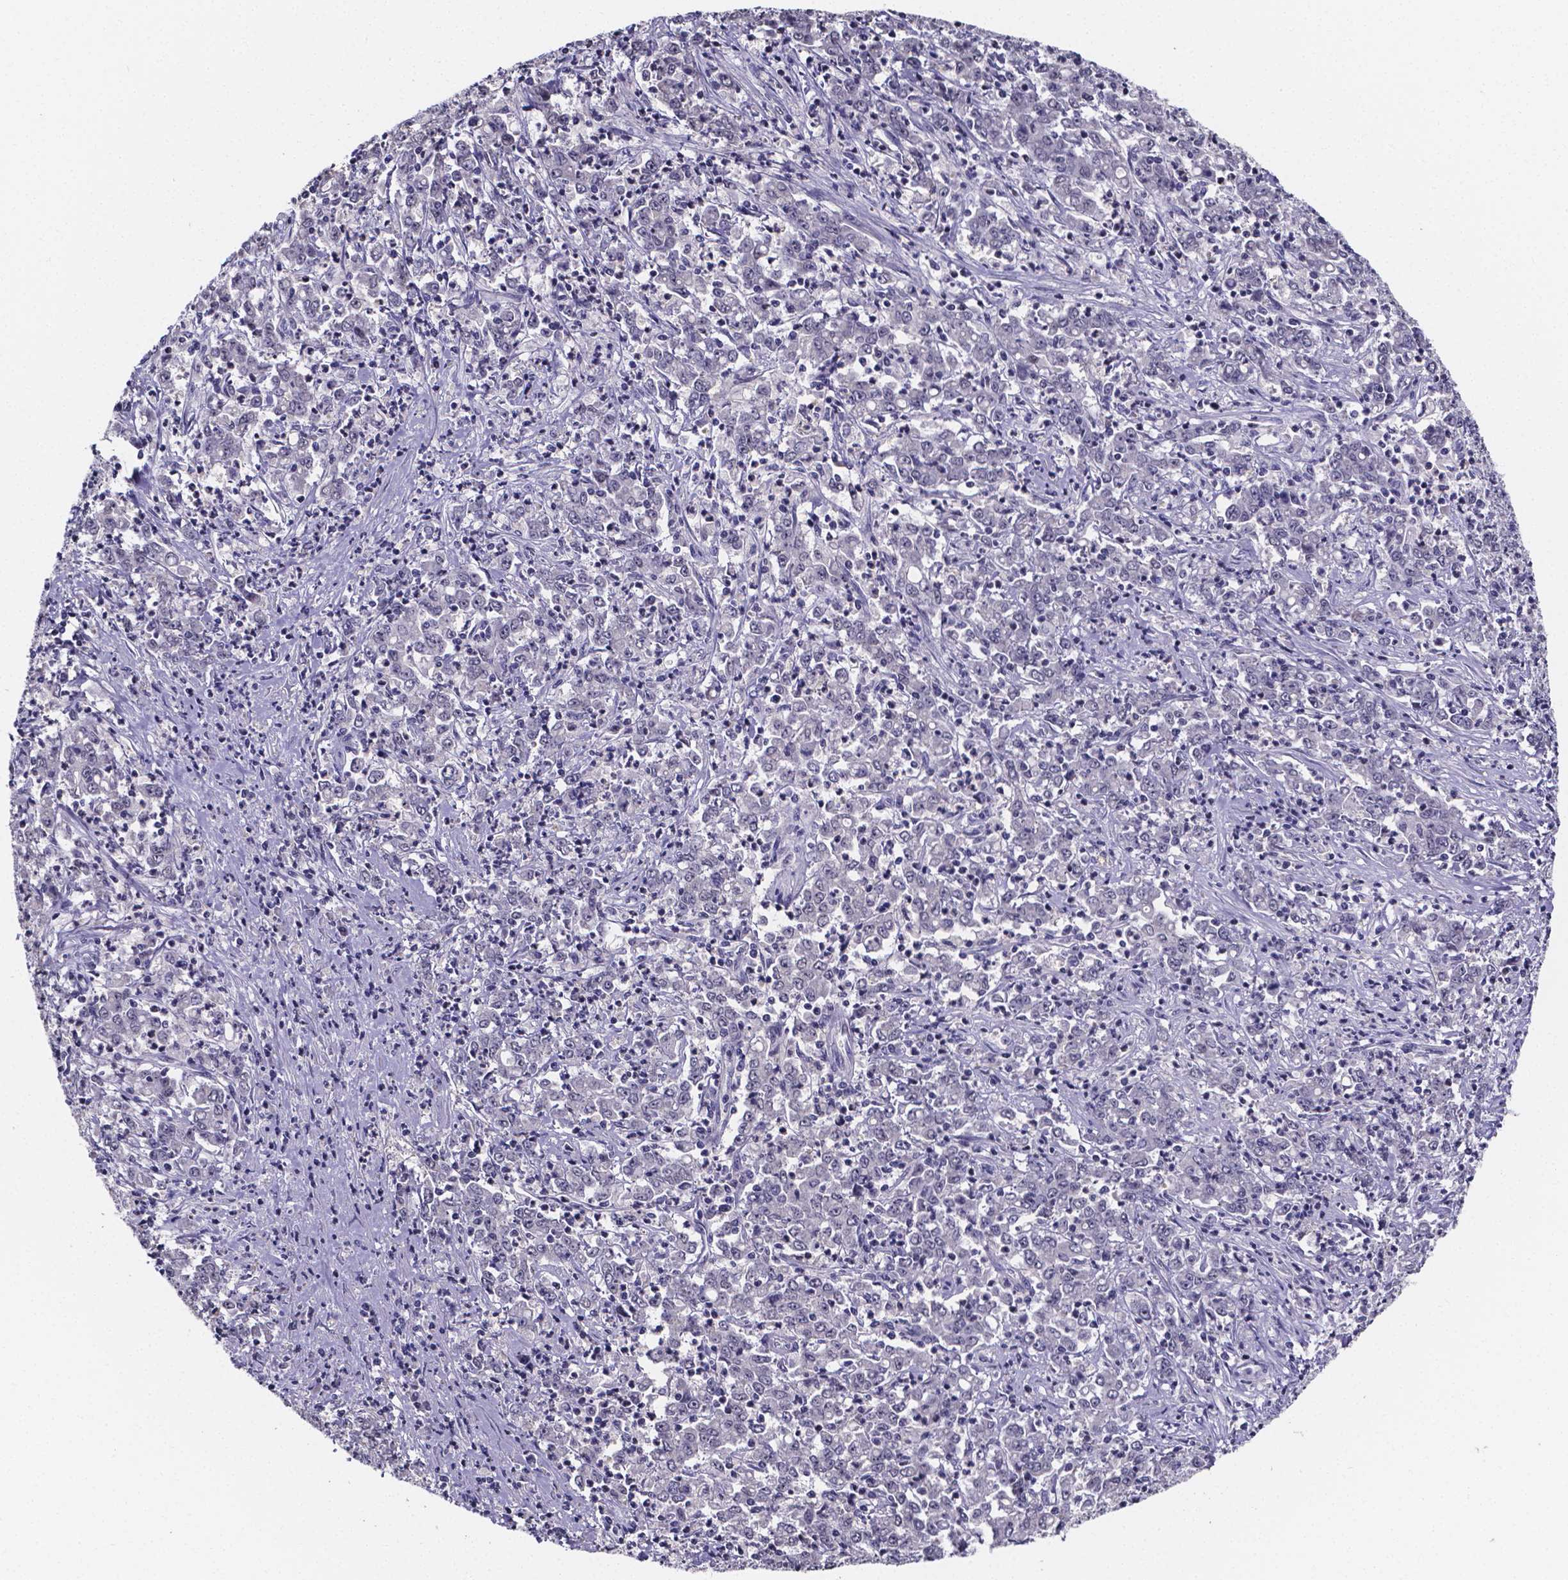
{"staining": {"intensity": "negative", "quantity": "none", "location": "none"}, "tissue": "stomach cancer", "cell_type": "Tumor cells", "image_type": "cancer", "snomed": [{"axis": "morphology", "description": "Adenocarcinoma, NOS"}, {"axis": "topography", "description": "Stomach, lower"}], "caption": "An immunohistochemistry histopathology image of stomach adenocarcinoma is shown. There is no staining in tumor cells of stomach adenocarcinoma.", "gene": "IZUMO1", "patient": {"sex": "female", "age": 71}}